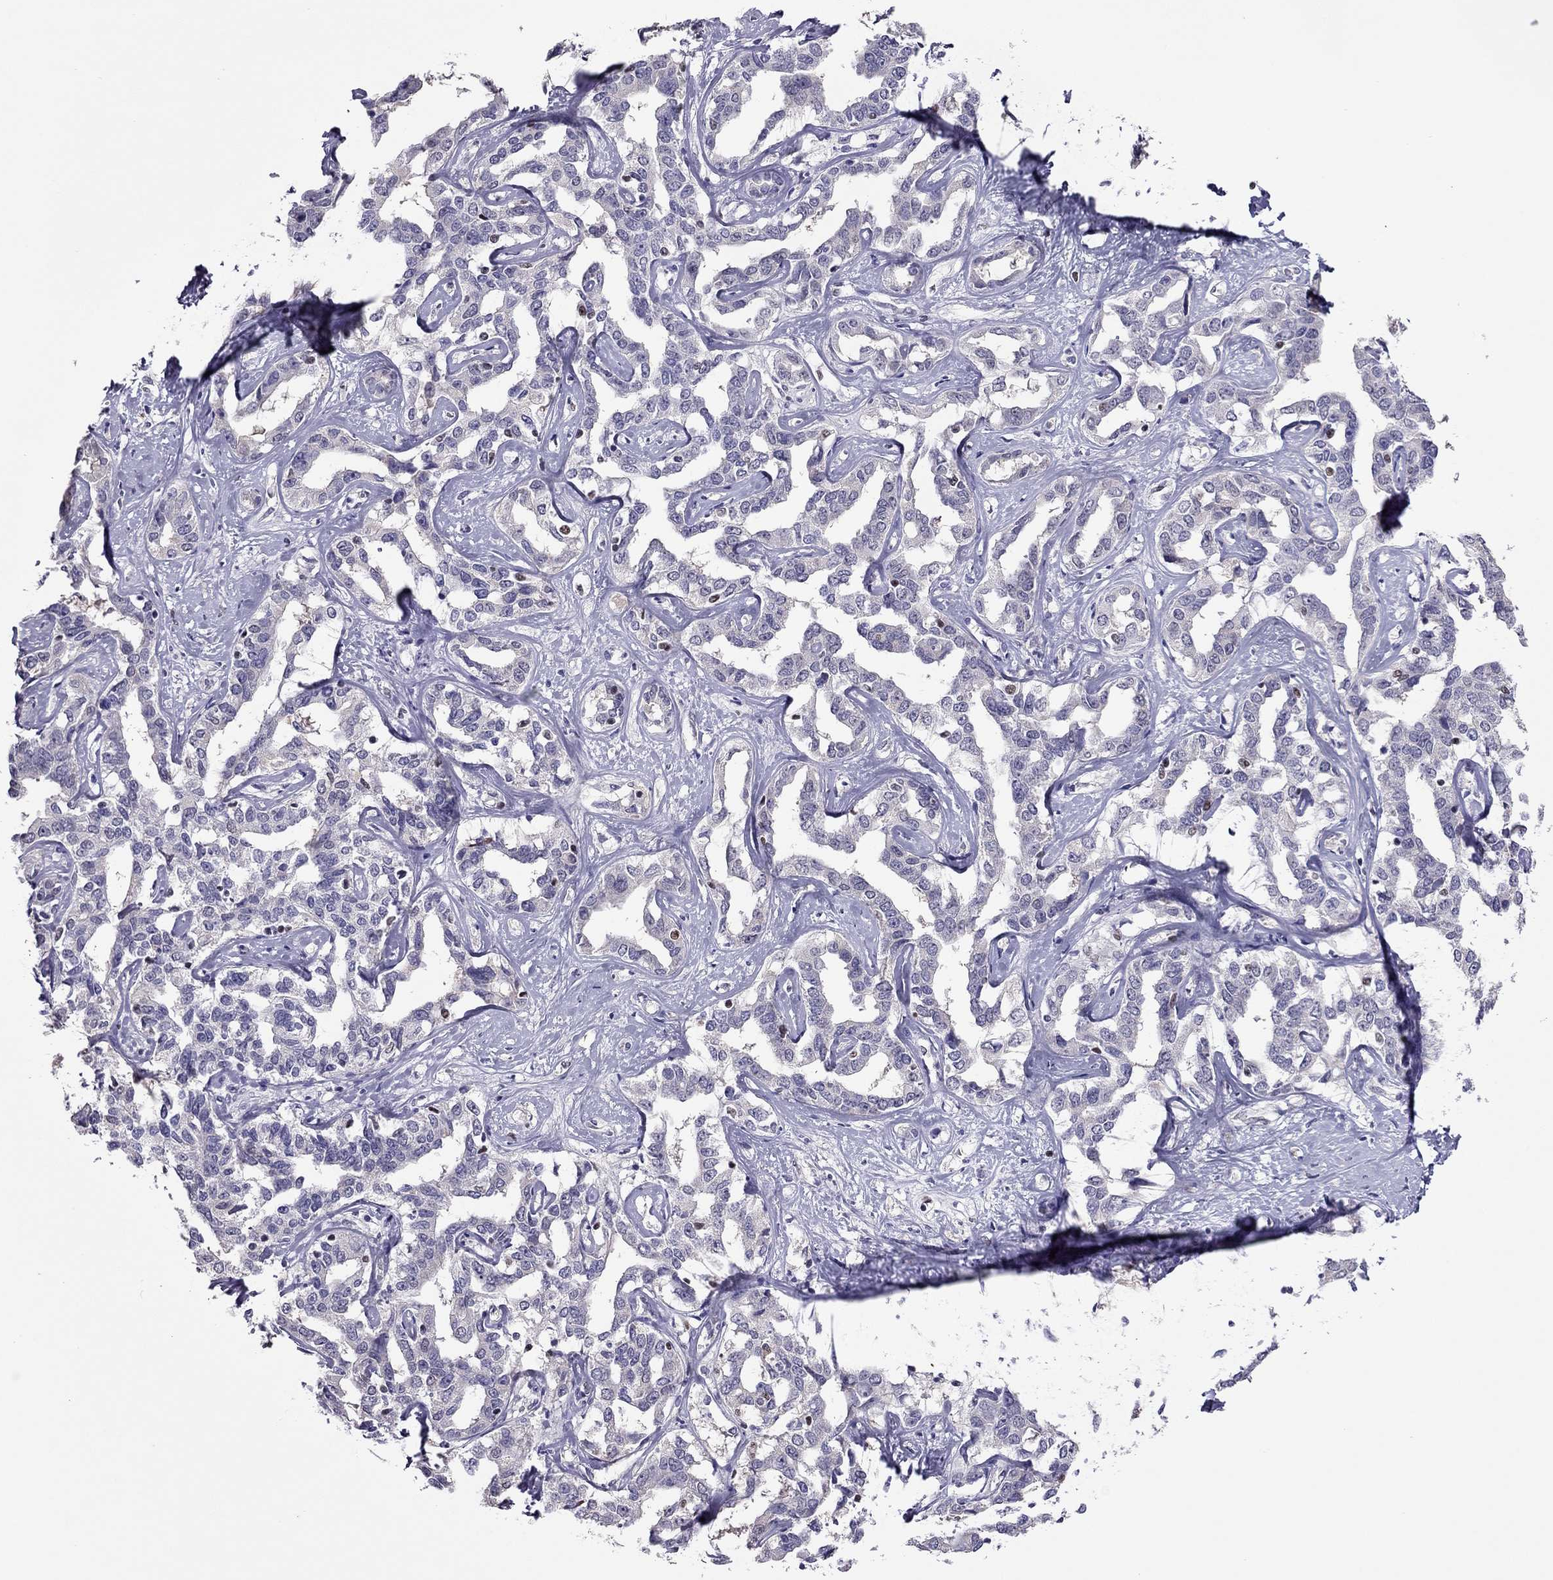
{"staining": {"intensity": "negative", "quantity": "none", "location": "none"}, "tissue": "liver cancer", "cell_type": "Tumor cells", "image_type": "cancer", "snomed": [{"axis": "morphology", "description": "Cholangiocarcinoma"}, {"axis": "topography", "description": "Liver"}], "caption": "Liver cancer was stained to show a protein in brown. There is no significant staining in tumor cells.", "gene": "SPINT3", "patient": {"sex": "male", "age": 59}}